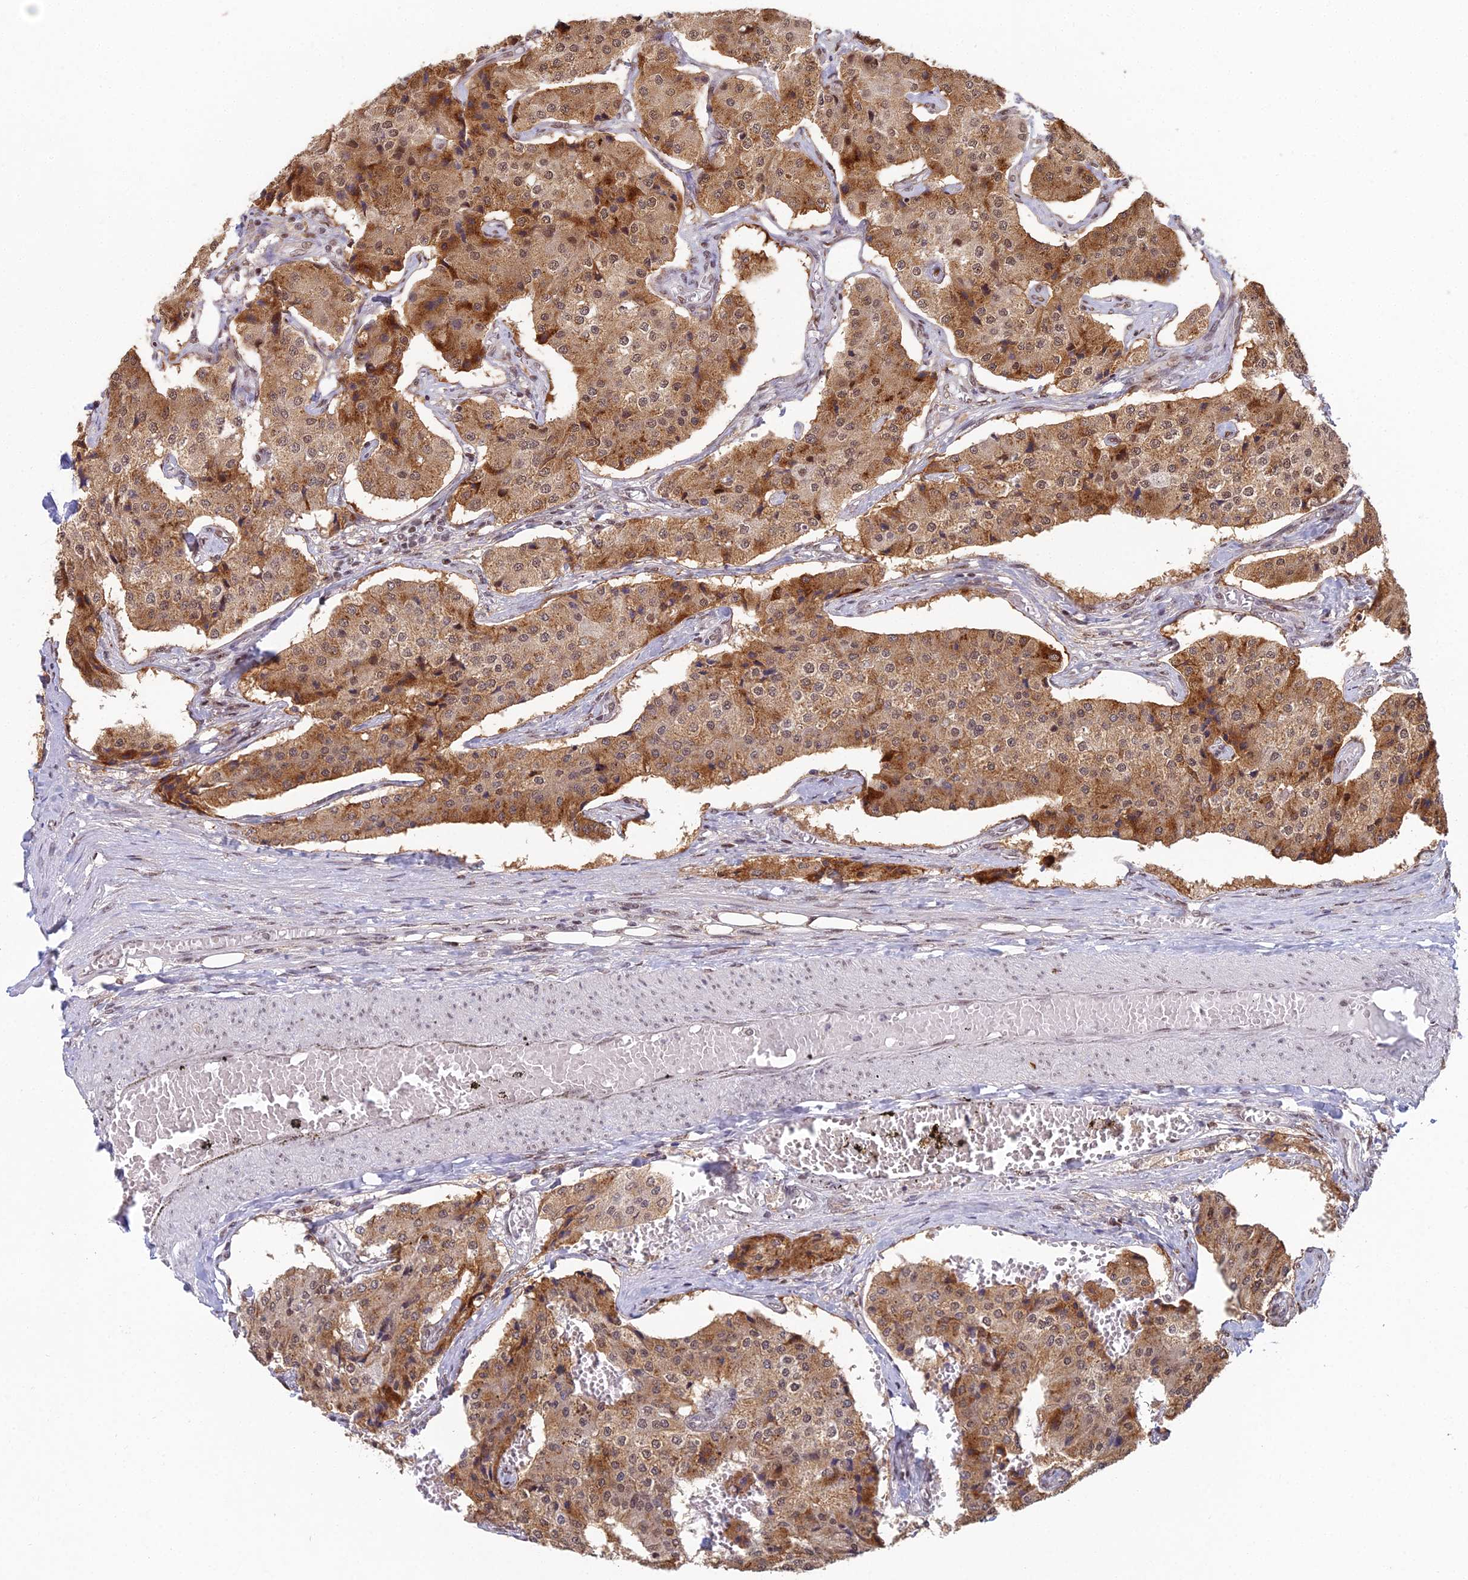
{"staining": {"intensity": "moderate", "quantity": ">75%", "location": "cytoplasmic/membranous,nuclear"}, "tissue": "carcinoid", "cell_type": "Tumor cells", "image_type": "cancer", "snomed": [{"axis": "morphology", "description": "Carcinoid, malignant, NOS"}, {"axis": "topography", "description": "Colon"}], "caption": "Carcinoid stained for a protein (brown) shows moderate cytoplasmic/membranous and nuclear positive expression in approximately >75% of tumor cells.", "gene": "ABHD17A", "patient": {"sex": "female", "age": 52}}